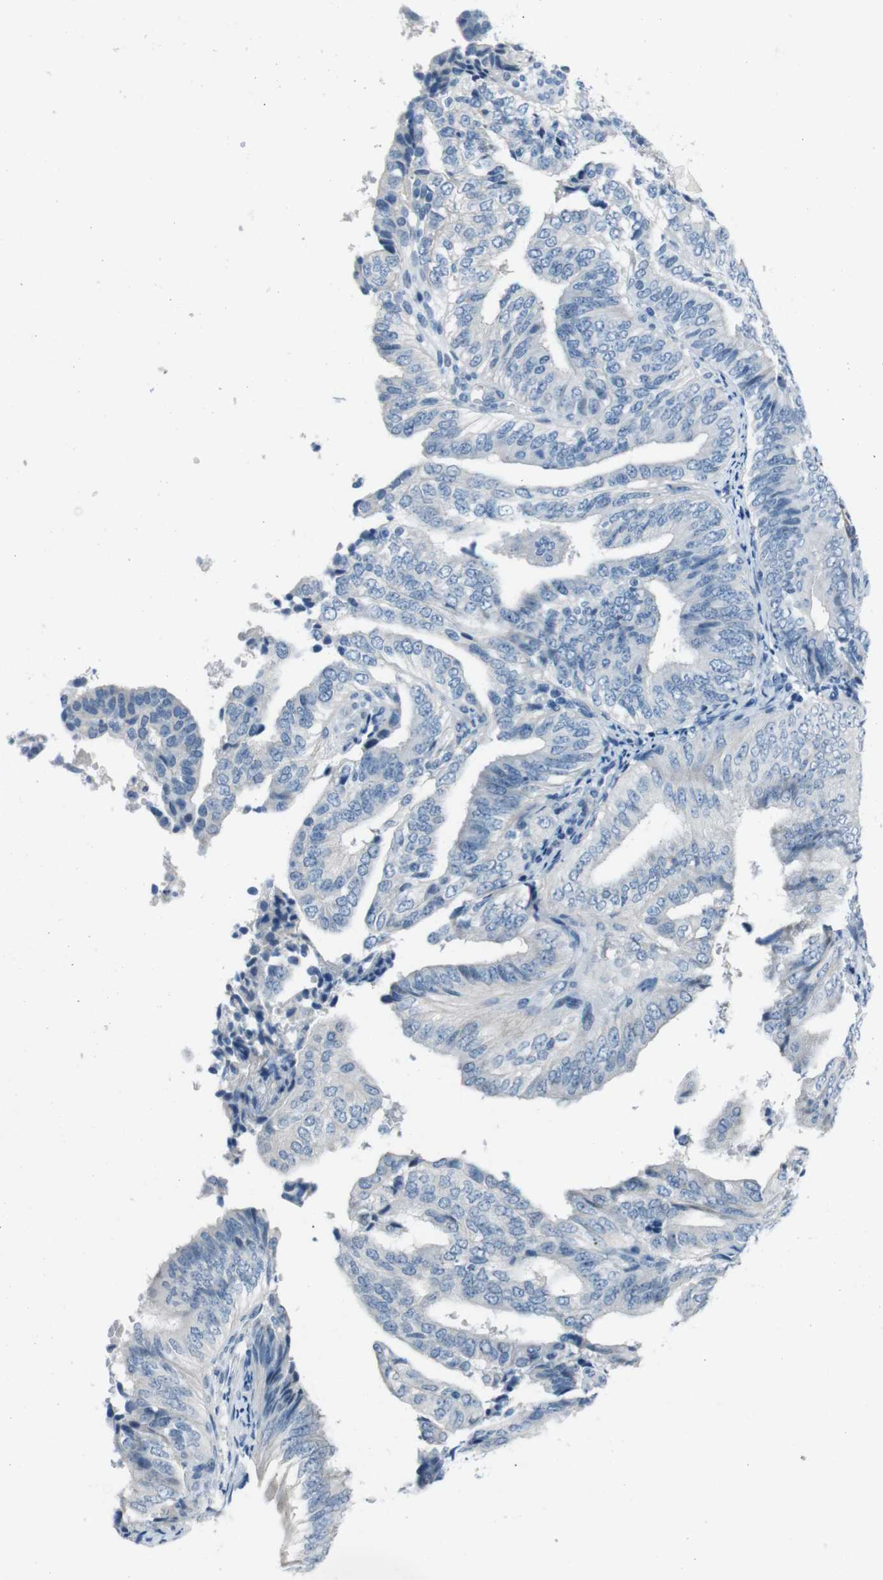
{"staining": {"intensity": "negative", "quantity": "none", "location": "none"}, "tissue": "endometrial cancer", "cell_type": "Tumor cells", "image_type": "cancer", "snomed": [{"axis": "morphology", "description": "Adenocarcinoma, NOS"}, {"axis": "topography", "description": "Endometrium"}], "caption": "Endometrial cancer (adenocarcinoma) was stained to show a protein in brown. There is no significant positivity in tumor cells. (Stains: DAB immunohistochemistry with hematoxylin counter stain, Microscopy: brightfield microscopy at high magnification).", "gene": "HRH2", "patient": {"sex": "female", "age": 58}}